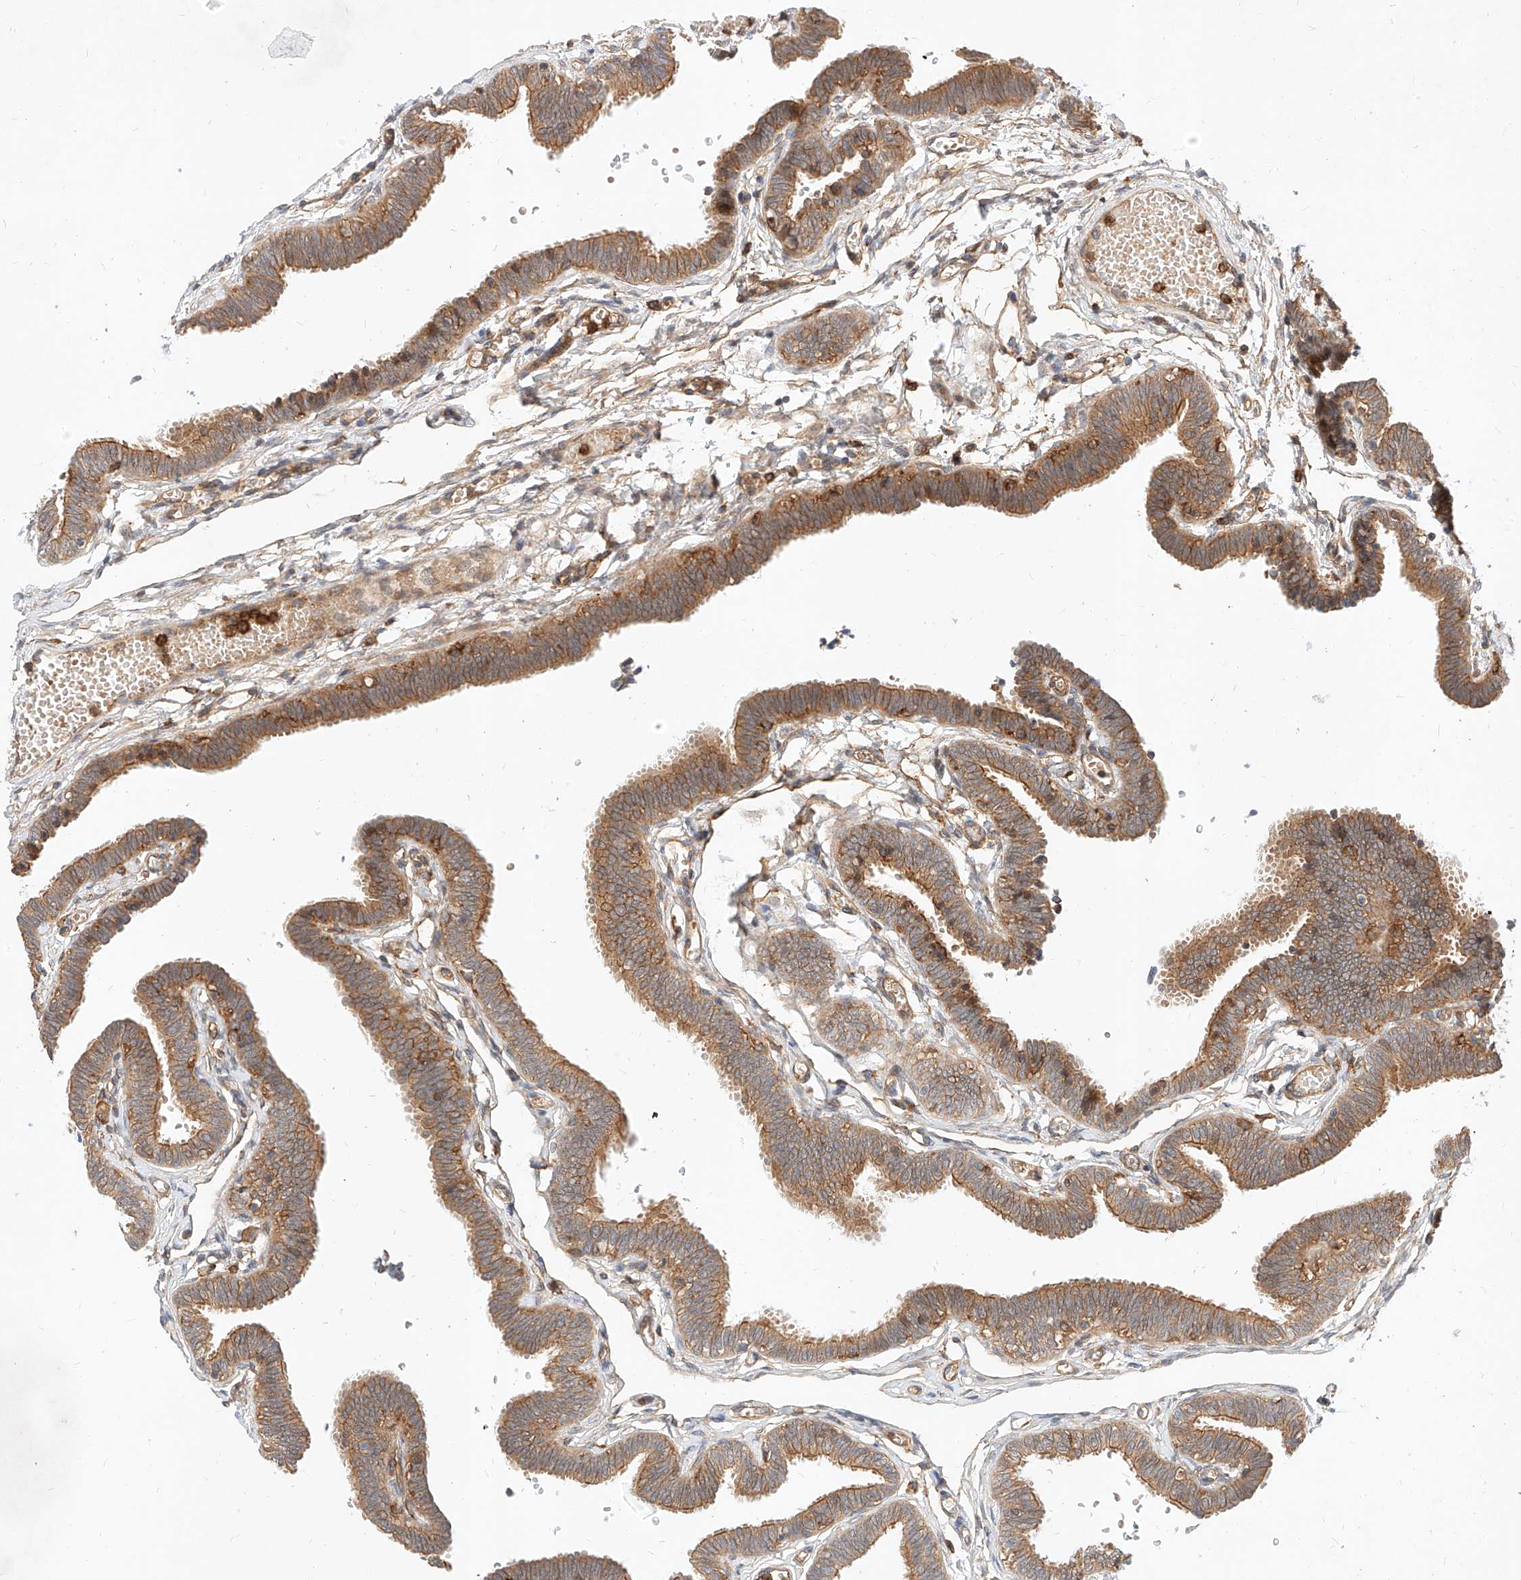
{"staining": {"intensity": "moderate", "quantity": ">75%", "location": "cytoplasmic/membranous"}, "tissue": "fallopian tube", "cell_type": "Glandular cells", "image_type": "normal", "snomed": [{"axis": "morphology", "description": "Normal tissue, NOS"}, {"axis": "topography", "description": "Fallopian tube"}, {"axis": "topography", "description": "Ovary"}], "caption": "IHC image of normal fallopian tube: fallopian tube stained using immunohistochemistry displays medium levels of moderate protein expression localized specifically in the cytoplasmic/membranous of glandular cells, appearing as a cytoplasmic/membranous brown color.", "gene": "NFAM1", "patient": {"sex": "female", "age": 23}}